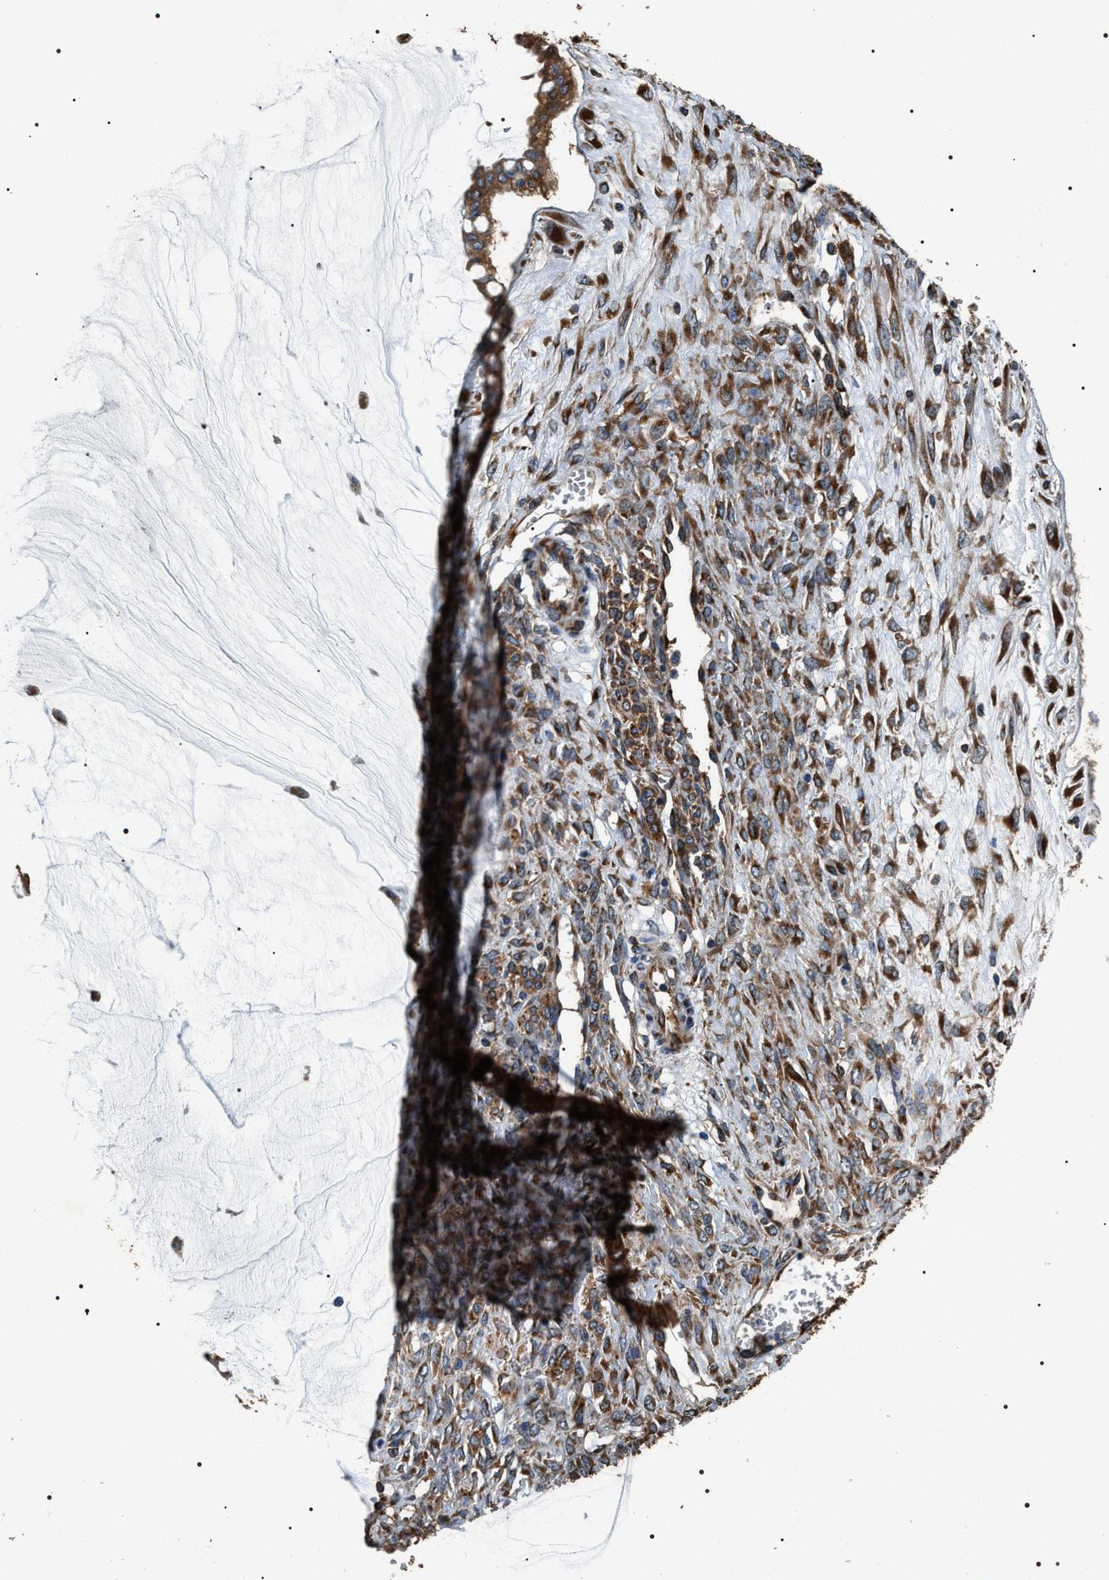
{"staining": {"intensity": "moderate", "quantity": ">75%", "location": "cytoplasmic/membranous"}, "tissue": "ovarian cancer", "cell_type": "Tumor cells", "image_type": "cancer", "snomed": [{"axis": "morphology", "description": "Cystadenocarcinoma, mucinous, NOS"}, {"axis": "topography", "description": "Ovary"}], "caption": "IHC histopathology image of neoplastic tissue: human ovarian cancer stained using immunohistochemistry demonstrates medium levels of moderate protein expression localized specifically in the cytoplasmic/membranous of tumor cells, appearing as a cytoplasmic/membranous brown color.", "gene": "KTN1", "patient": {"sex": "female", "age": 73}}